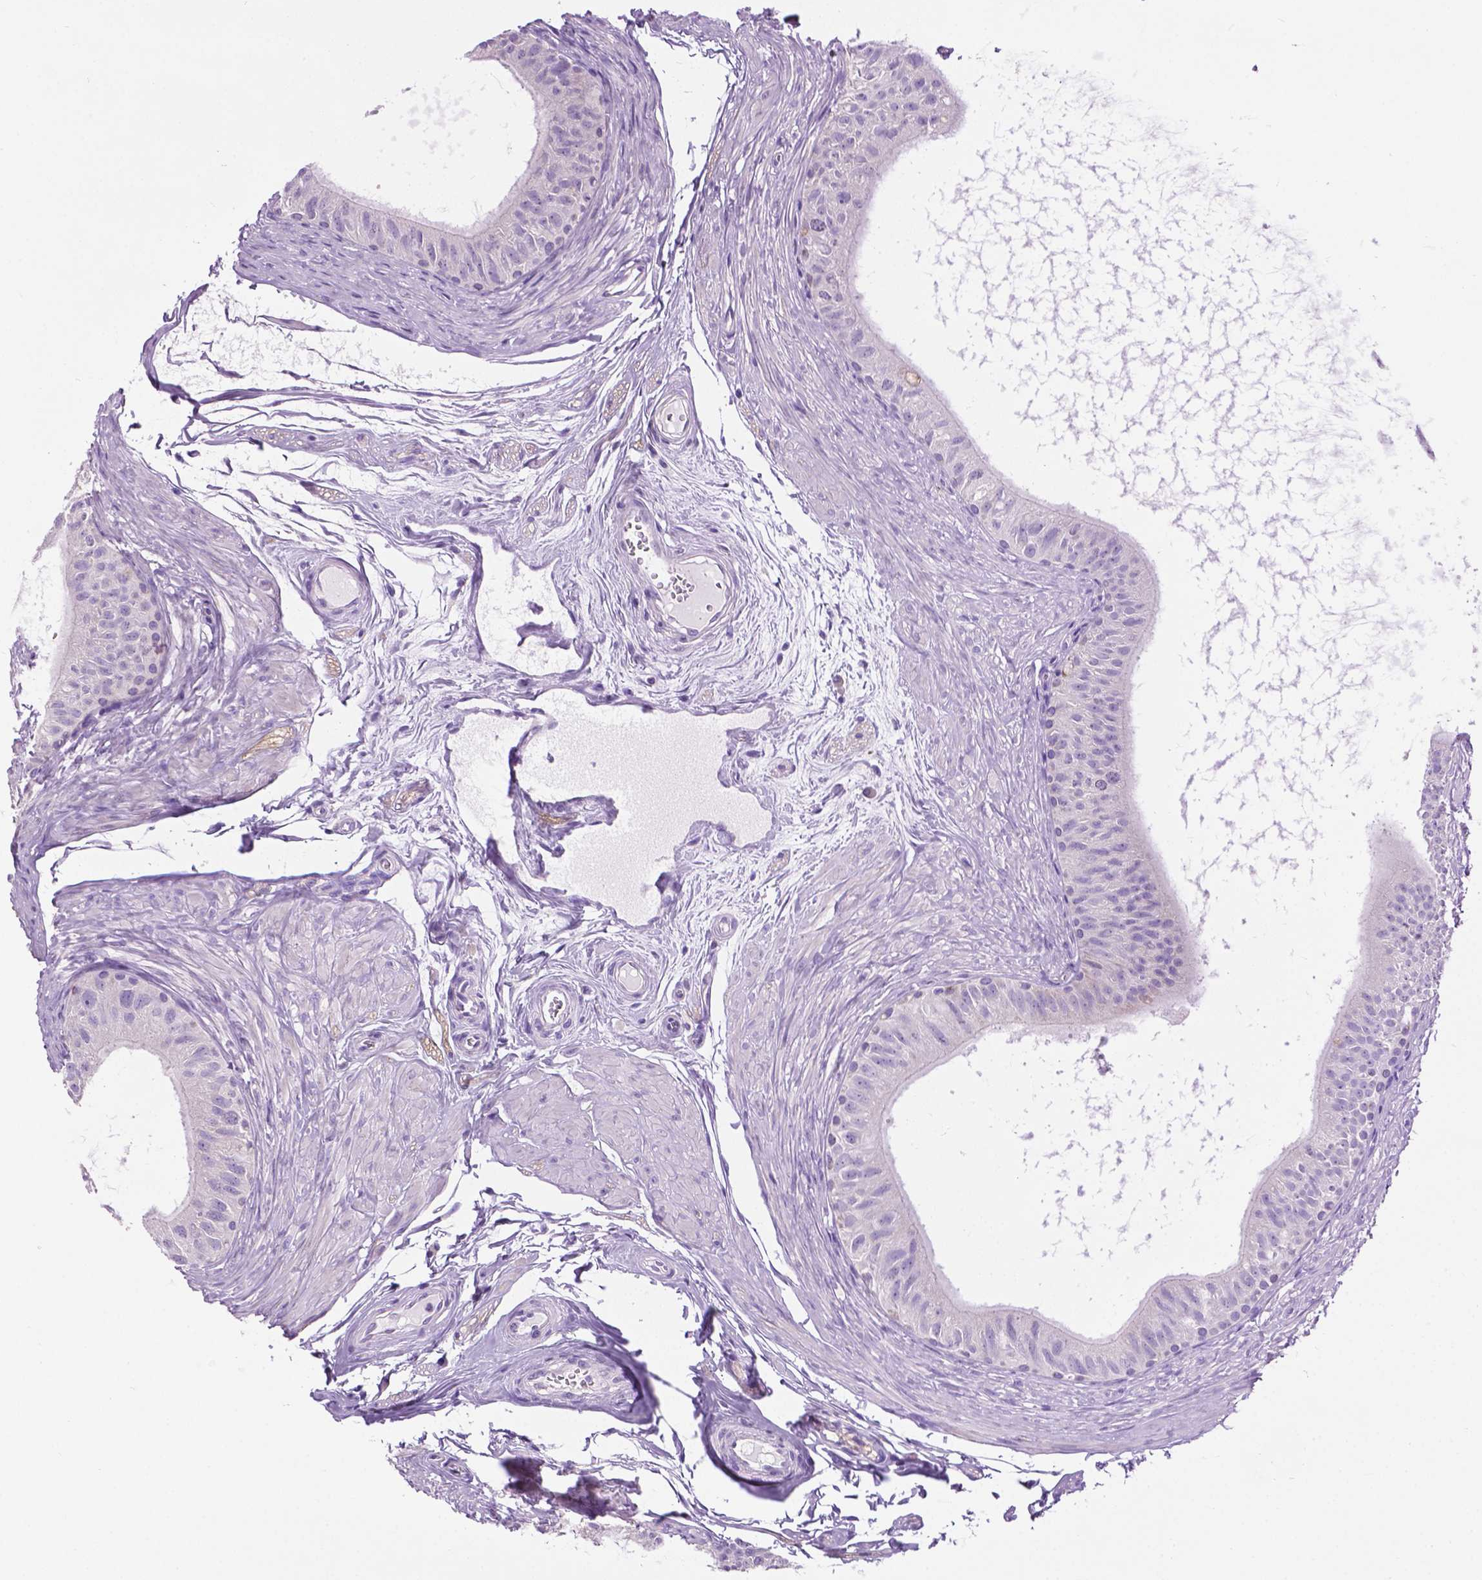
{"staining": {"intensity": "negative", "quantity": "none", "location": "none"}, "tissue": "epididymis", "cell_type": "Glandular cells", "image_type": "normal", "snomed": [{"axis": "morphology", "description": "Normal tissue, NOS"}, {"axis": "topography", "description": "Epididymis"}], "caption": "Immunohistochemical staining of unremarkable epididymis exhibits no significant expression in glandular cells. (DAB immunohistochemistry, high magnification).", "gene": "TMEM132E", "patient": {"sex": "male", "age": 36}}